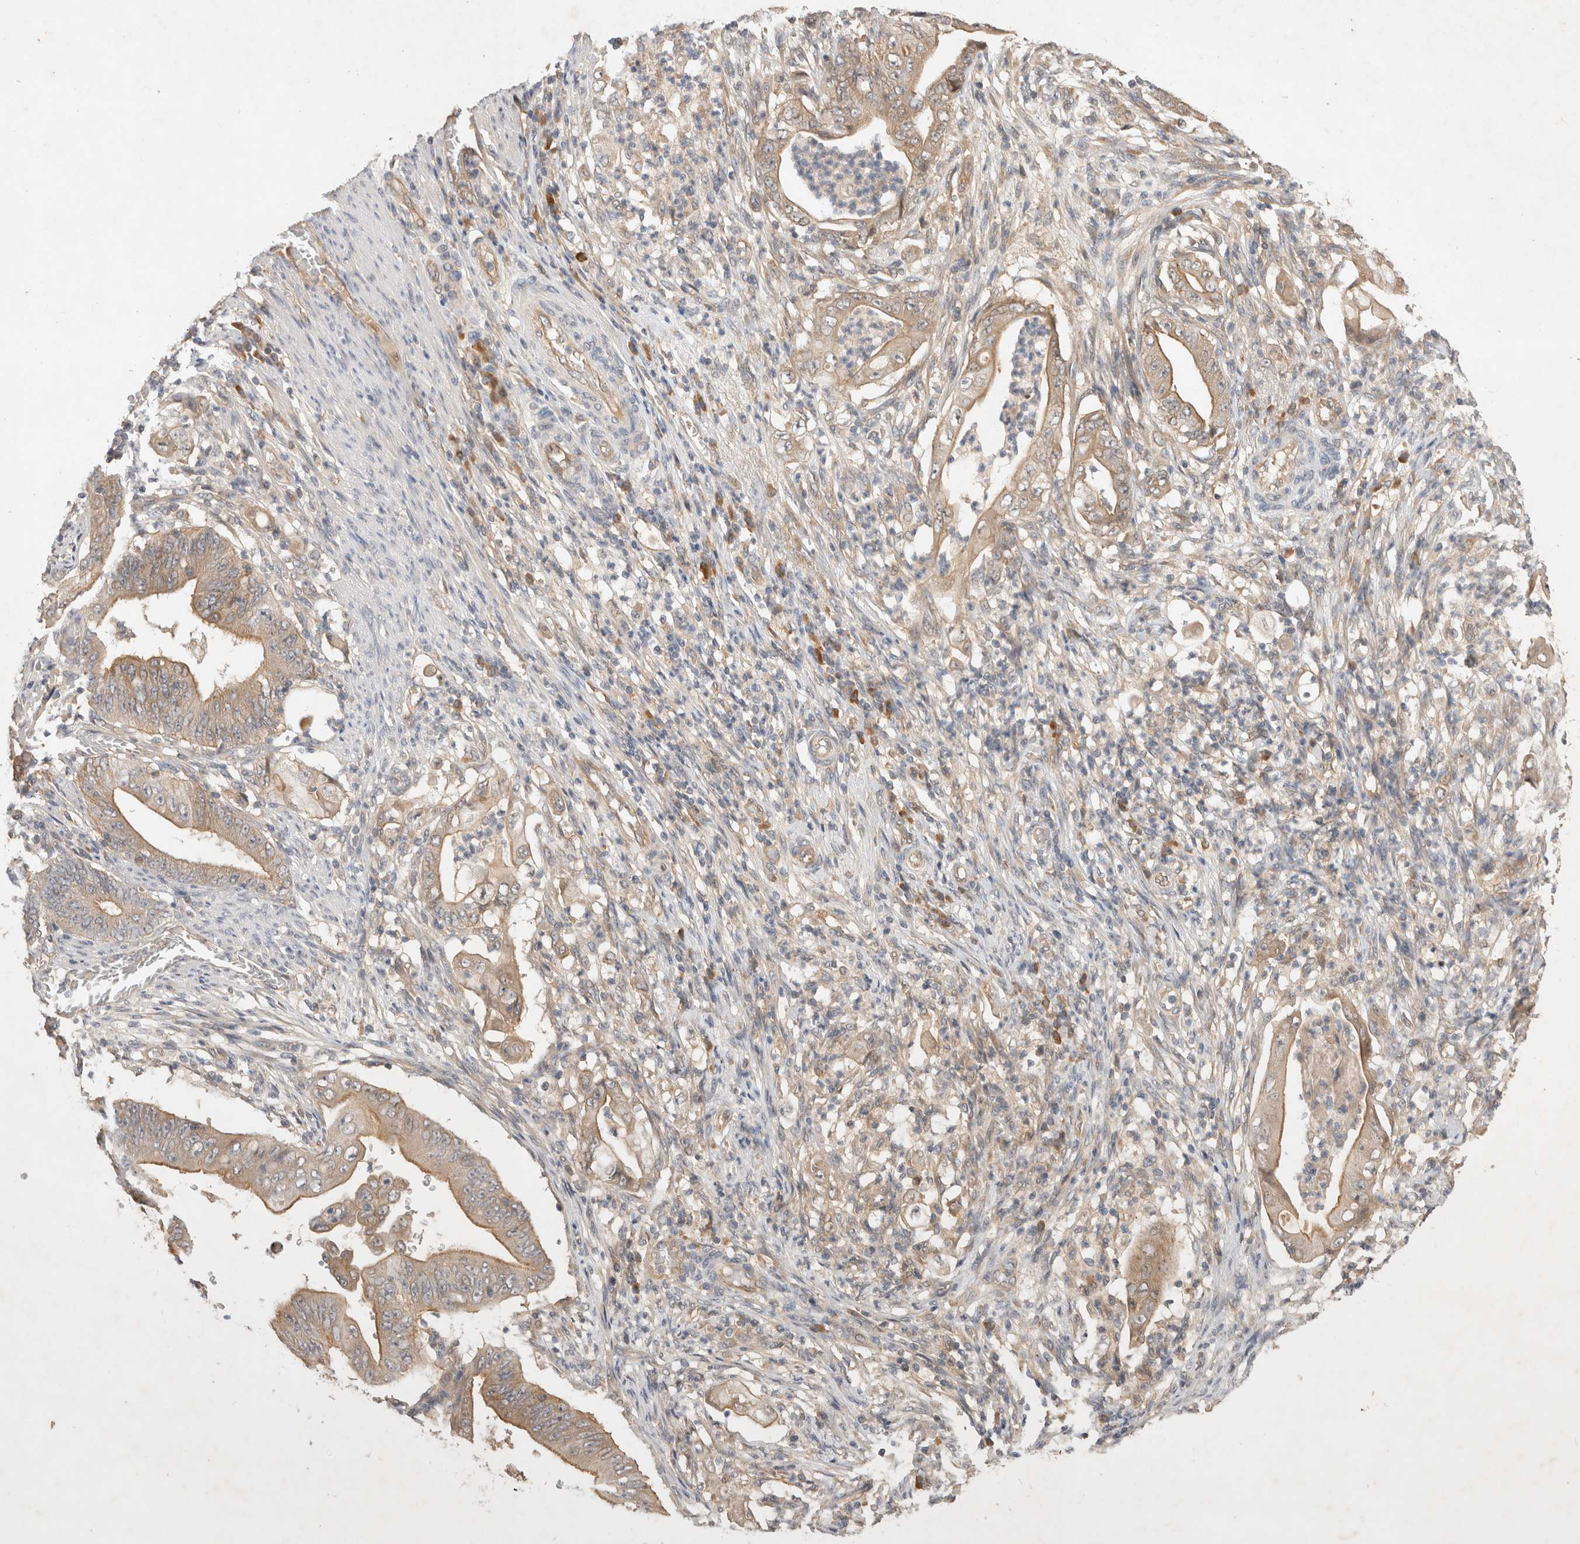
{"staining": {"intensity": "moderate", "quantity": ">75%", "location": "cytoplasmic/membranous"}, "tissue": "stomach cancer", "cell_type": "Tumor cells", "image_type": "cancer", "snomed": [{"axis": "morphology", "description": "Adenocarcinoma, NOS"}, {"axis": "topography", "description": "Stomach"}], "caption": "IHC image of human stomach cancer stained for a protein (brown), which displays medium levels of moderate cytoplasmic/membranous positivity in about >75% of tumor cells.", "gene": "YES1", "patient": {"sex": "female", "age": 73}}